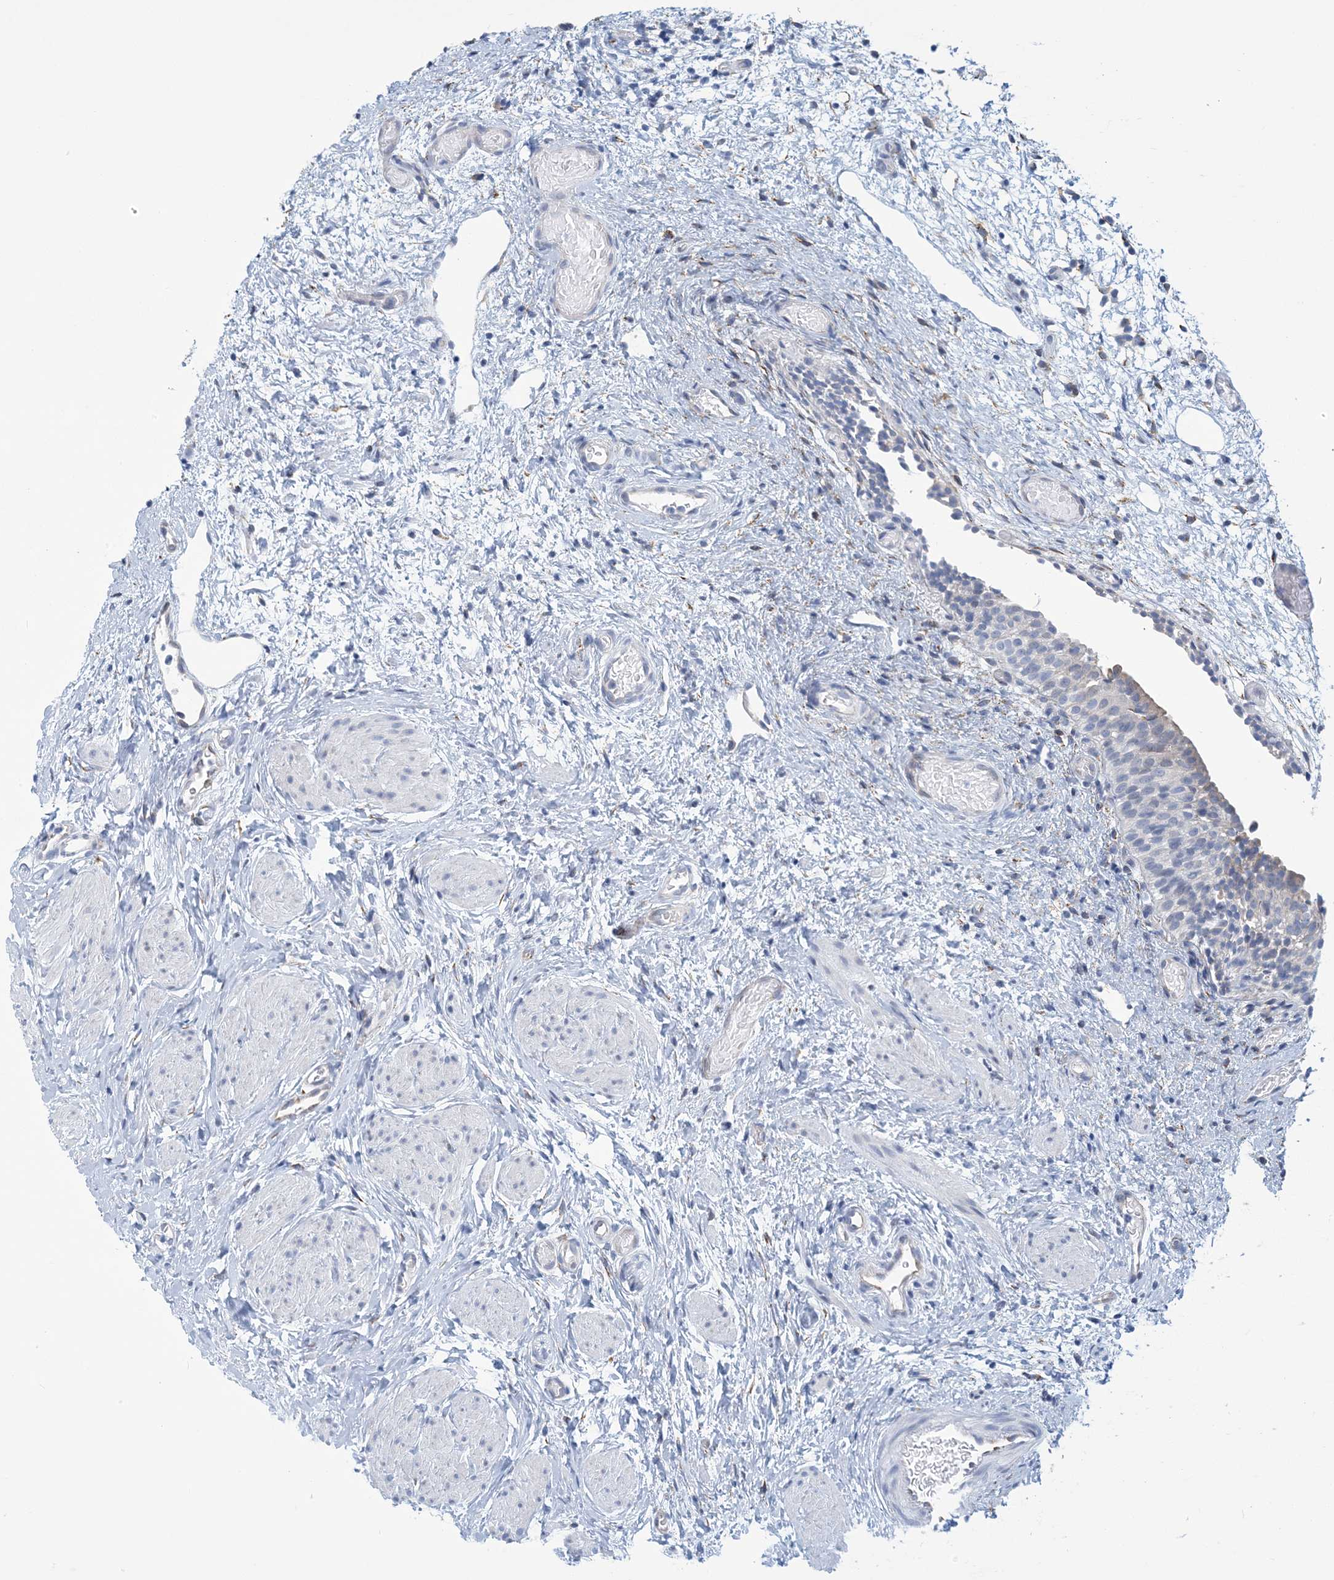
{"staining": {"intensity": "weak", "quantity": "25%-75%", "location": "cytoplasmic/membranous"}, "tissue": "urinary bladder", "cell_type": "Urothelial cells", "image_type": "normal", "snomed": [{"axis": "morphology", "description": "Normal tissue, NOS"}, {"axis": "topography", "description": "Urinary bladder"}], "caption": "Protein positivity by immunohistochemistry reveals weak cytoplasmic/membranous staining in about 25%-75% of urothelial cells in benign urinary bladder. (DAB IHC with brightfield microscopy, high magnification).", "gene": "CCDC14", "patient": {"sex": "male", "age": 1}}